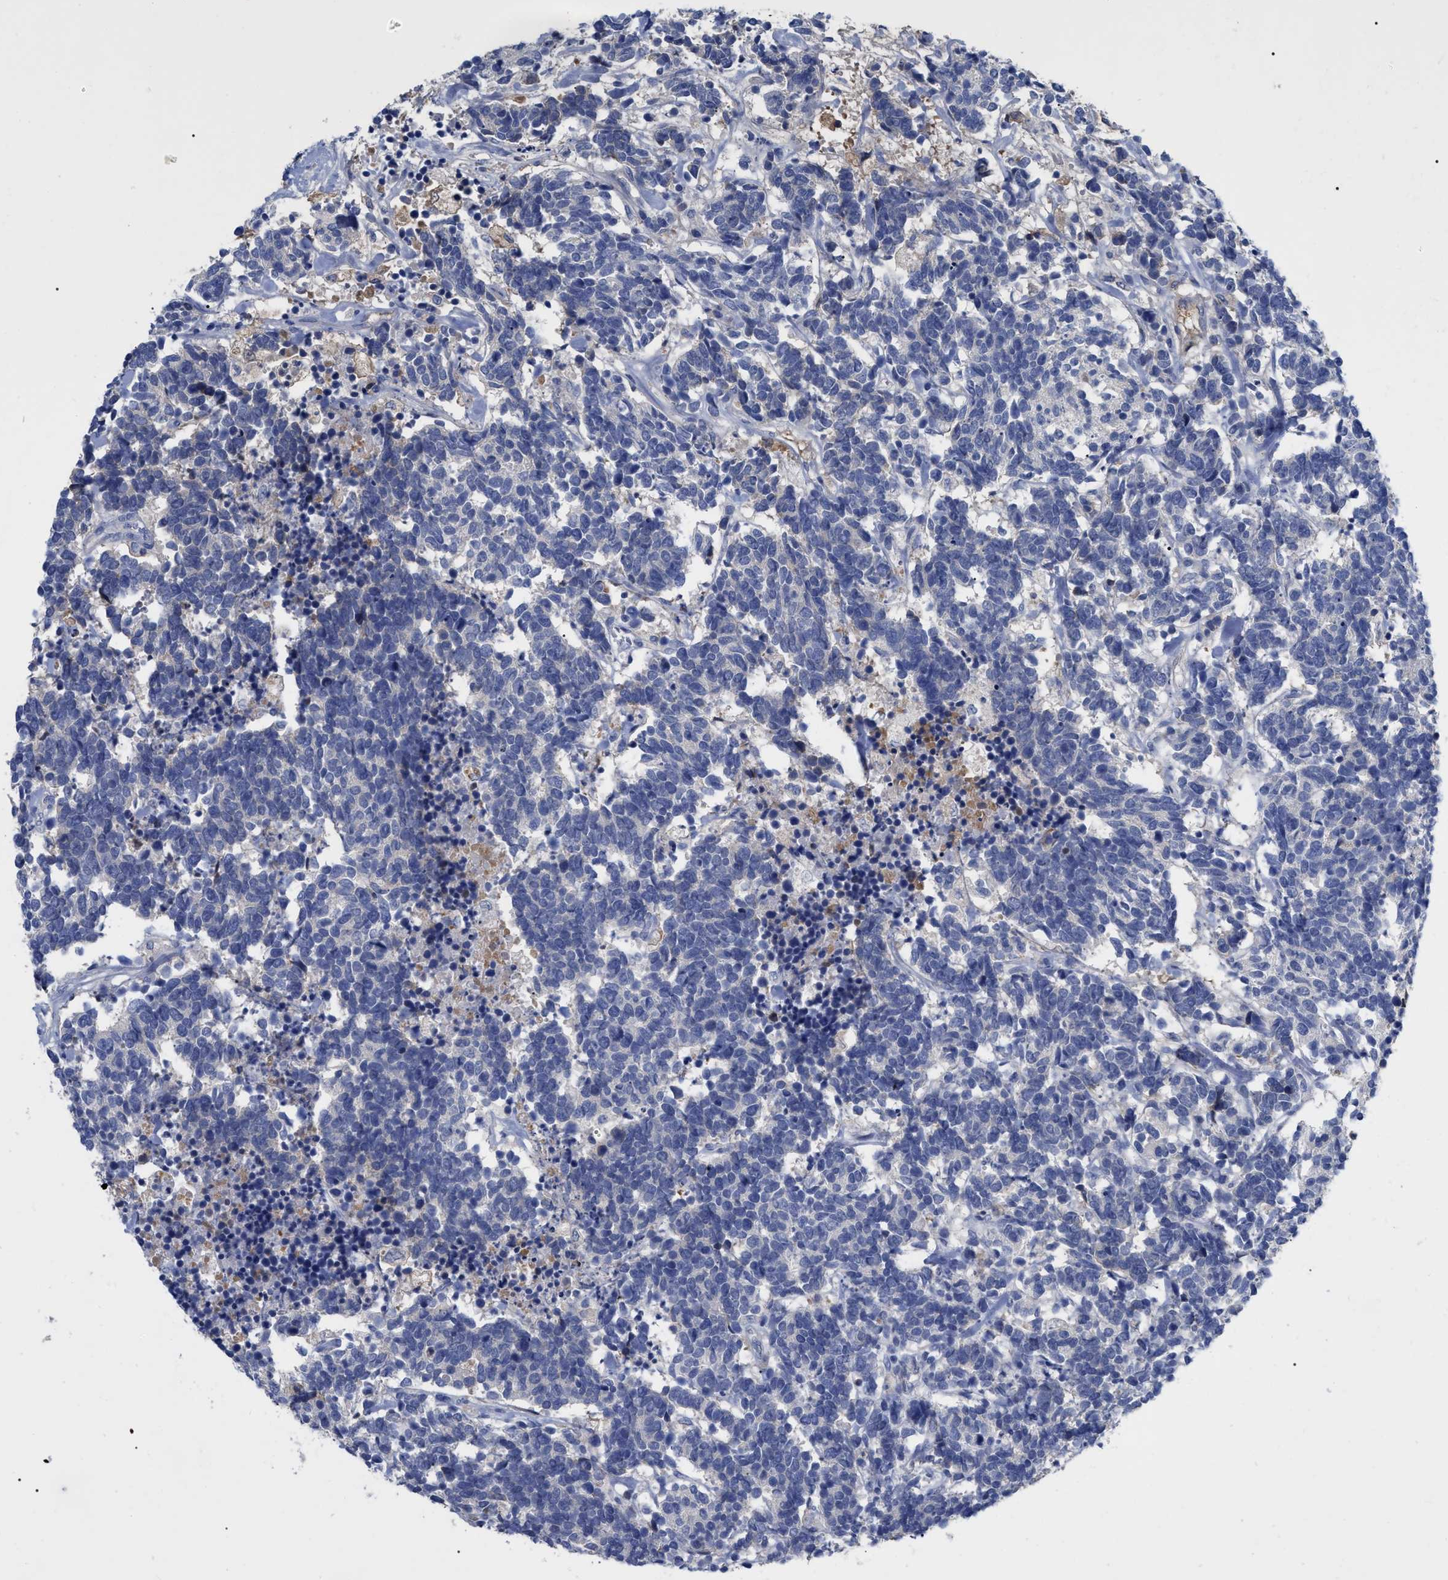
{"staining": {"intensity": "negative", "quantity": "none", "location": "none"}, "tissue": "carcinoid", "cell_type": "Tumor cells", "image_type": "cancer", "snomed": [{"axis": "morphology", "description": "Carcinoma, NOS"}, {"axis": "morphology", "description": "Carcinoid, malignant, NOS"}, {"axis": "topography", "description": "Urinary bladder"}], "caption": "This is a image of immunohistochemistry staining of carcinoid, which shows no staining in tumor cells.", "gene": "IGHV5-51", "patient": {"sex": "male", "age": 57}}